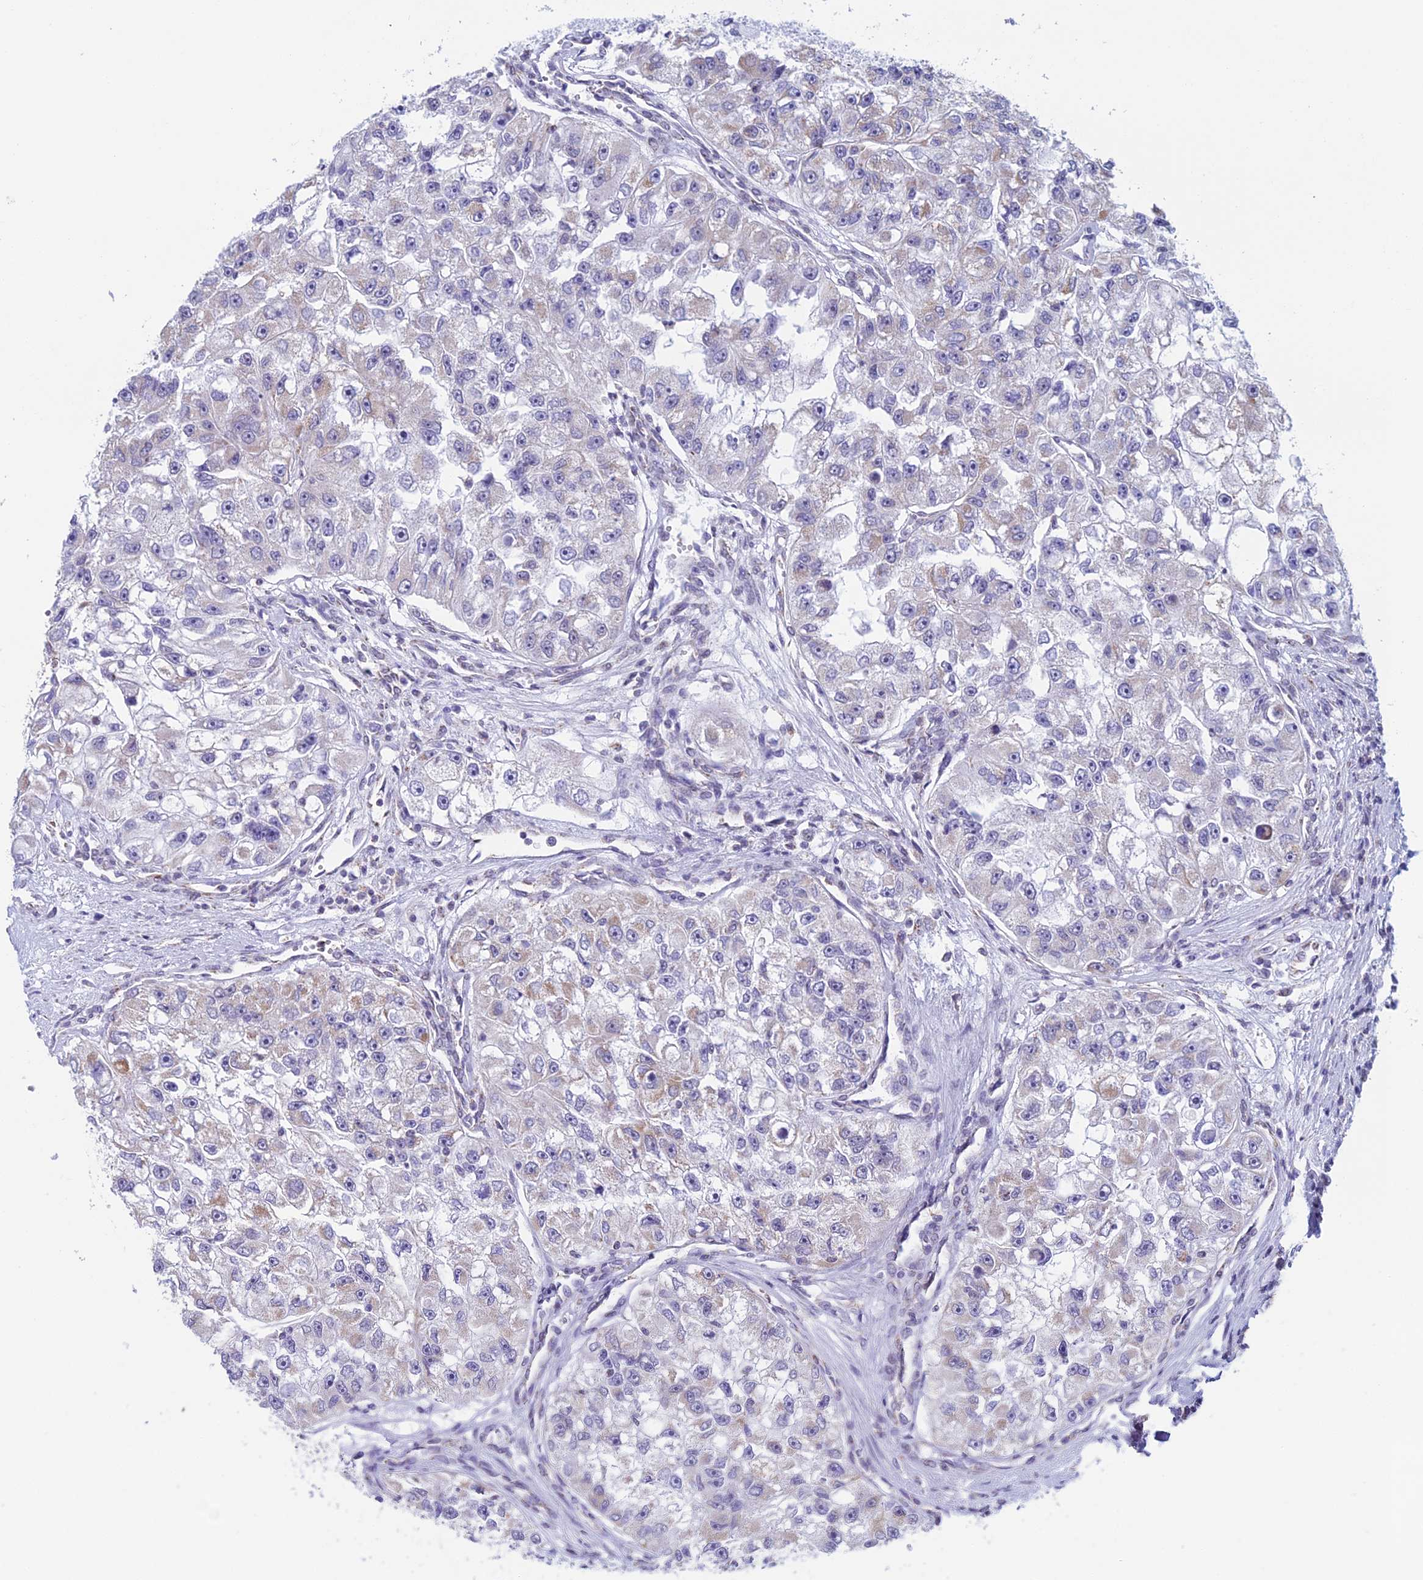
{"staining": {"intensity": "weak", "quantity": "<25%", "location": "cytoplasmic/membranous"}, "tissue": "renal cancer", "cell_type": "Tumor cells", "image_type": "cancer", "snomed": [{"axis": "morphology", "description": "Adenocarcinoma, NOS"}, {"axis": "topography", "description": "Kidney"}], "caption": "High magnification brightfield microscopy of renal cancer stained with DAB (brown) and counterstained with hematoxylin (blue): tumor cells show no significant expression.", "gene": "ZNG1B", "patient": {"sex": "male", "age": 63}}